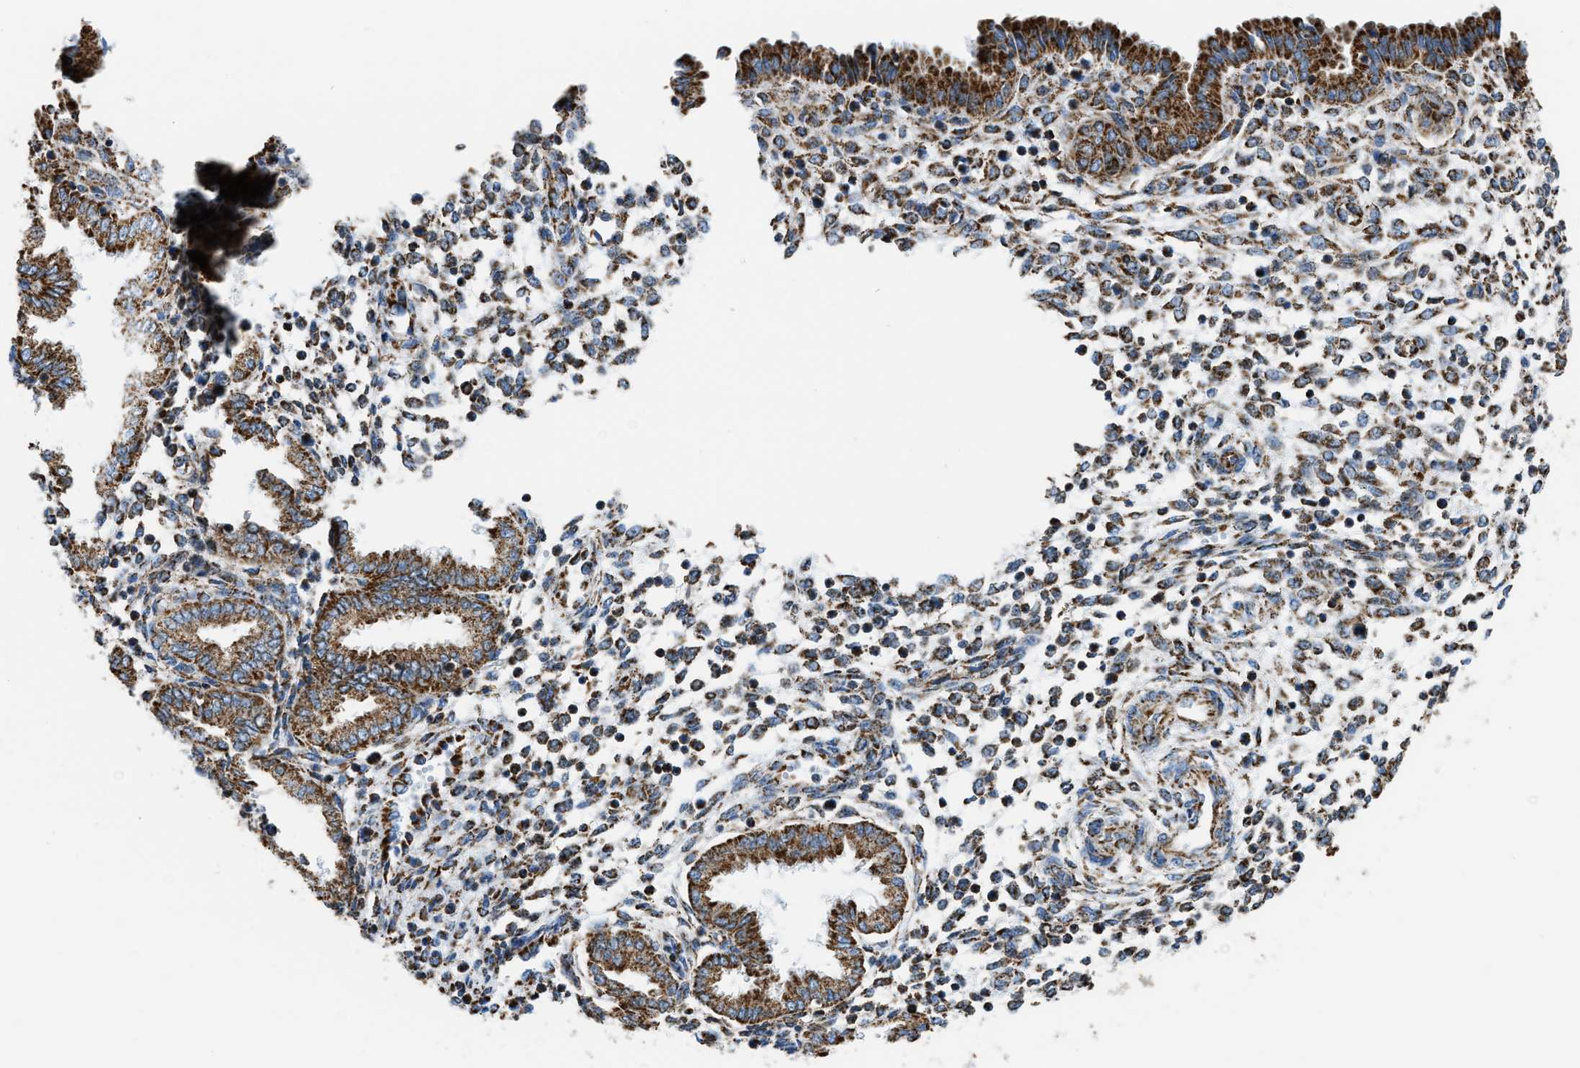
{"staining": {"intensity": "moderate", "quantity": ">75%", "location": "cytoplasmic/membranous"}, "tissue": "endometrium", "cell_type": "Cells in endometrial stroma", "image_type": "normal", "snomed": [{"axis": "morphology", "description": "Normal tissue, NOS"}, {"axis": "topography", "description": "Endometrium"}], "caption": "Brown immunohistochemical staining in benign endometrium displays moderate cytoplasmic/membranous positivity in about >75% of cells in endometrial stroma.", "gene": "ETFB", "patient": {"sex": "female", "age": 33}}